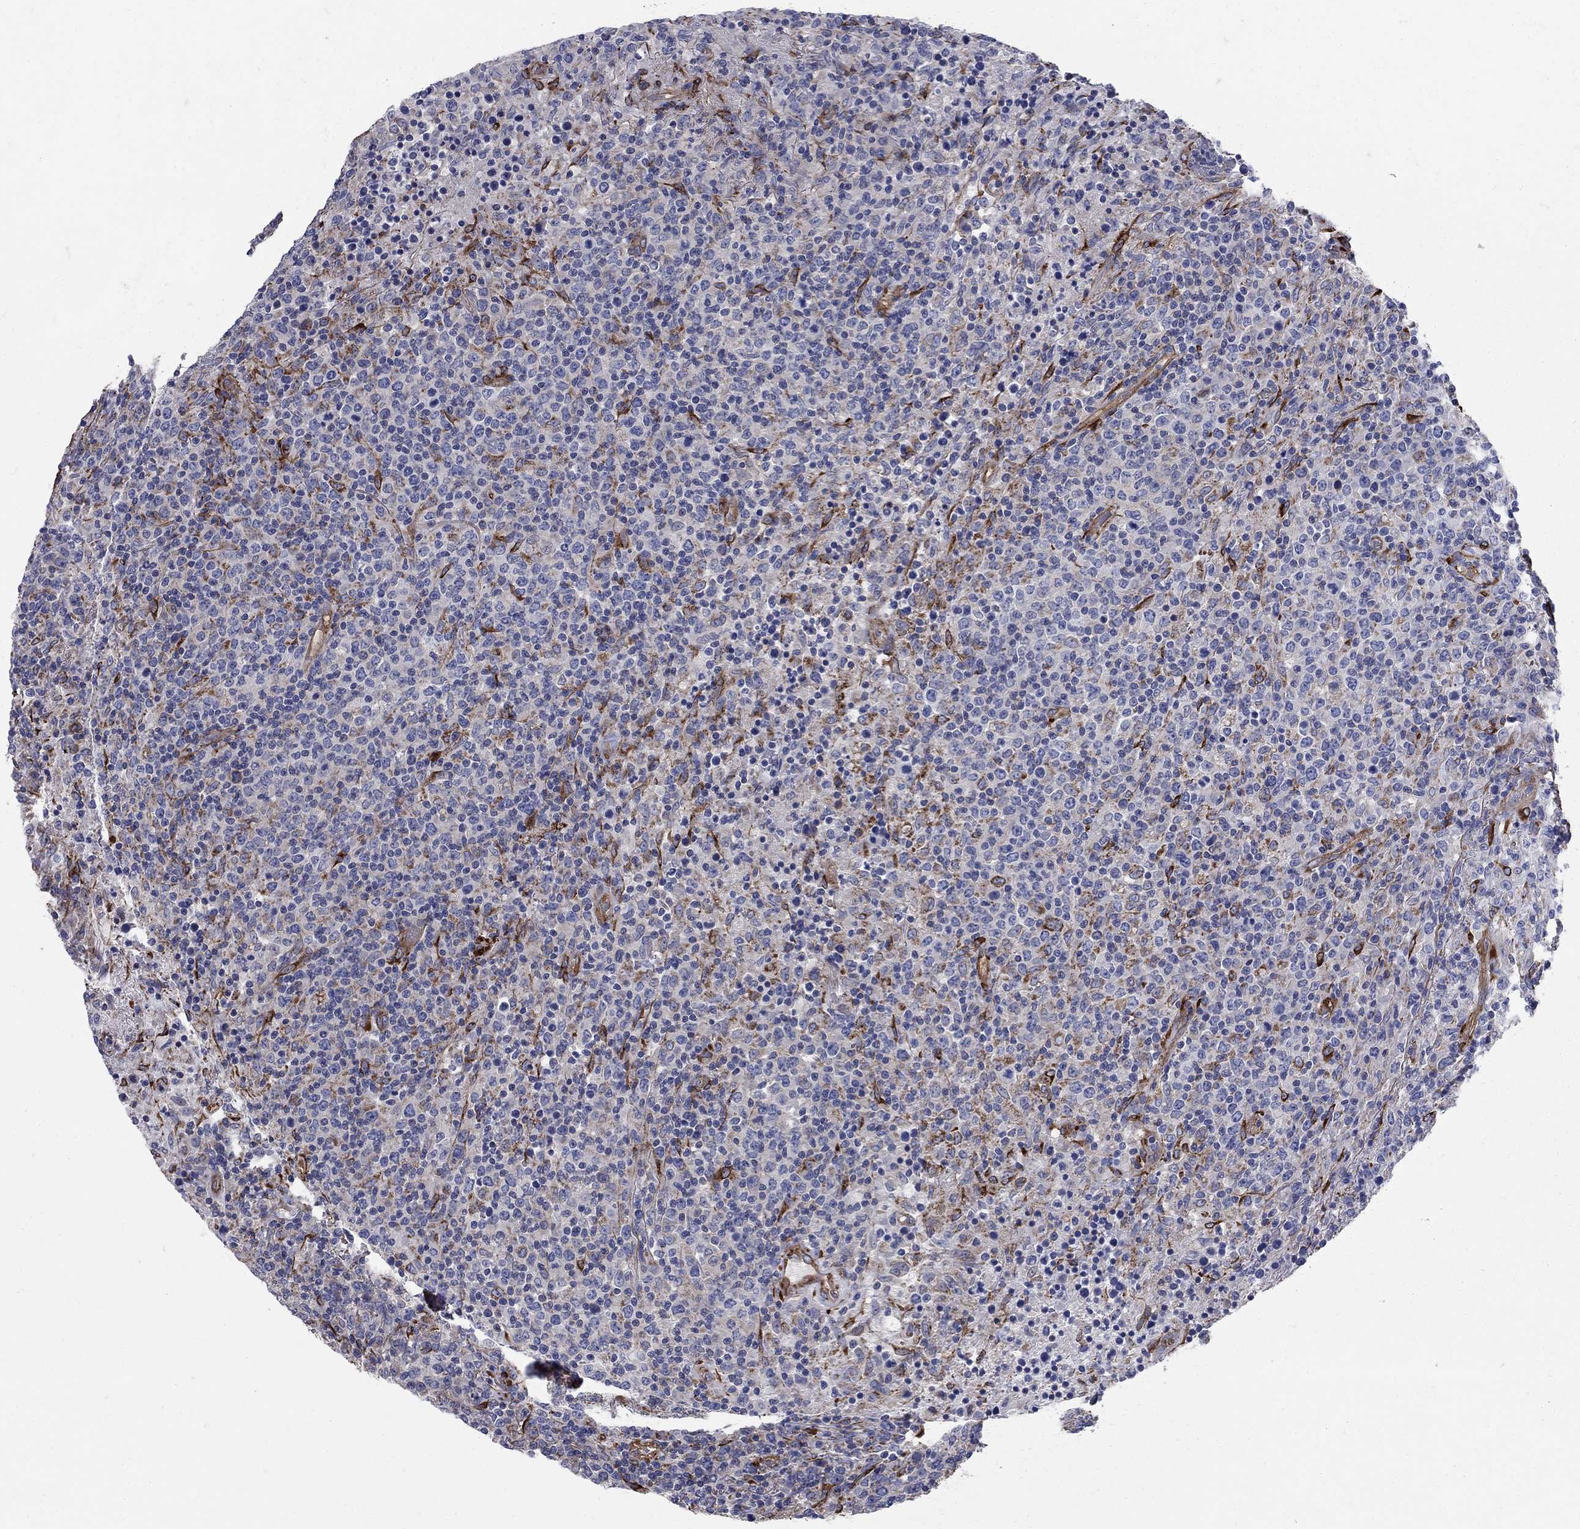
{"staining": {"intensity": "negative", "quantity": "none", "location": "none"}, "tissue": "lymphoma", "cell_type": "Tumor cells", "image_type": "cancer", "snomed": [{"axis": "morphology", "description": "Malignant lymphoma, non-Hodgkin's type, High grade"}, {"axis": "topography", "description": "Lung"}], "caption": "The histopathology image shows no significant expression in tumor cells of malignant lymphoma, non-Hodgkin's type (high-grade). (IHC, brightfield microscopy, high magnification).", "gene": "SEPTIN8", "patient": {"sex": "male", "age": 79}}